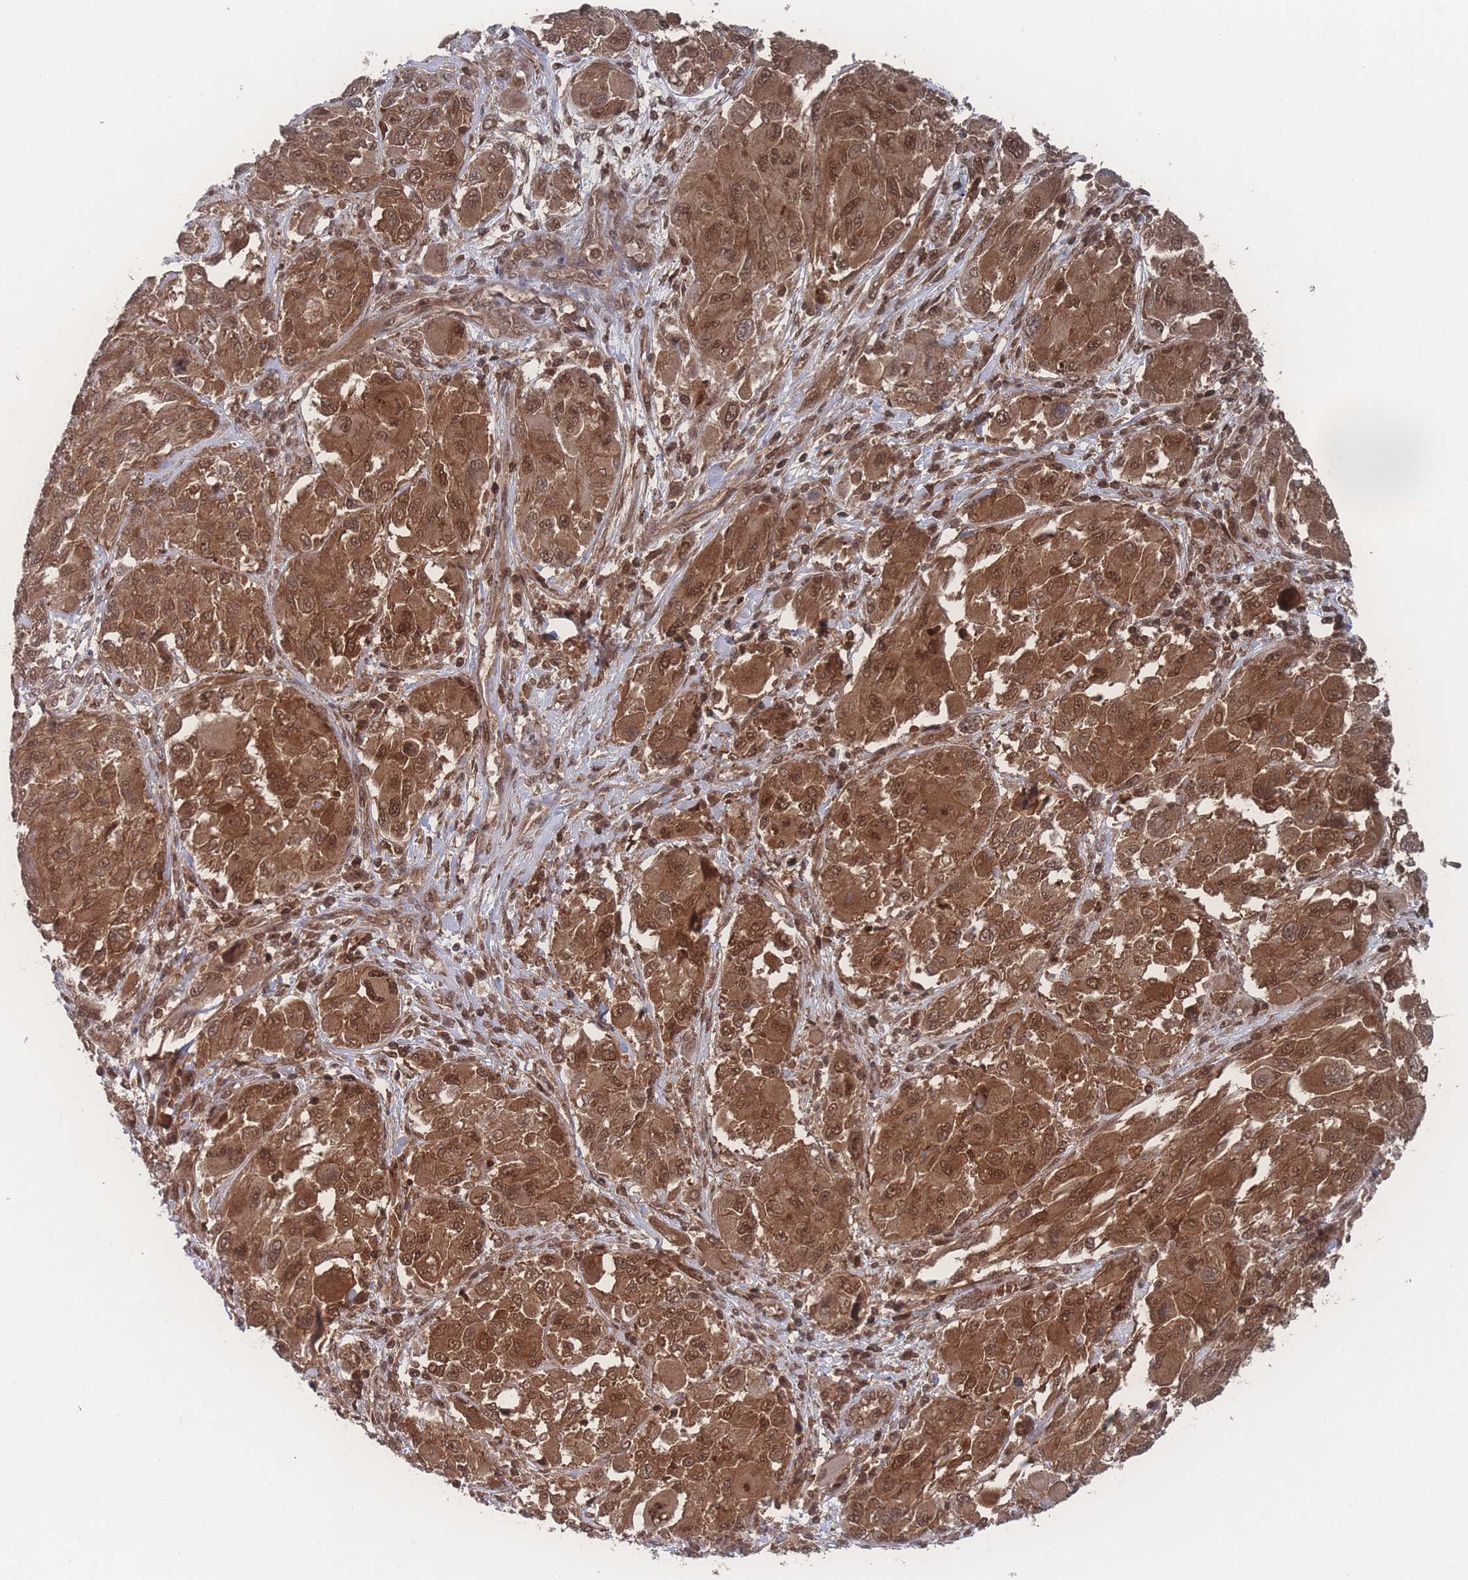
{"staining": {"intensity": "moderate", "quantity": ">75%", "location": "cytoplasmic/membranous,nuclear"}, "tissue": "melanoma", "cell_type": "Tumor cells", "image_type": "cancer", "snomed": [{"axis": "morphology", "description": "Malignant melanoma, NOS"}, {"axis": "topography", "description": "Skin"}], "caption": "Malignant melanoma stained with a protein marker demonstrates moderate staining in tumor cells.", "gene": "PSMA1", "patient": {"sex": "female", "age": 91}}